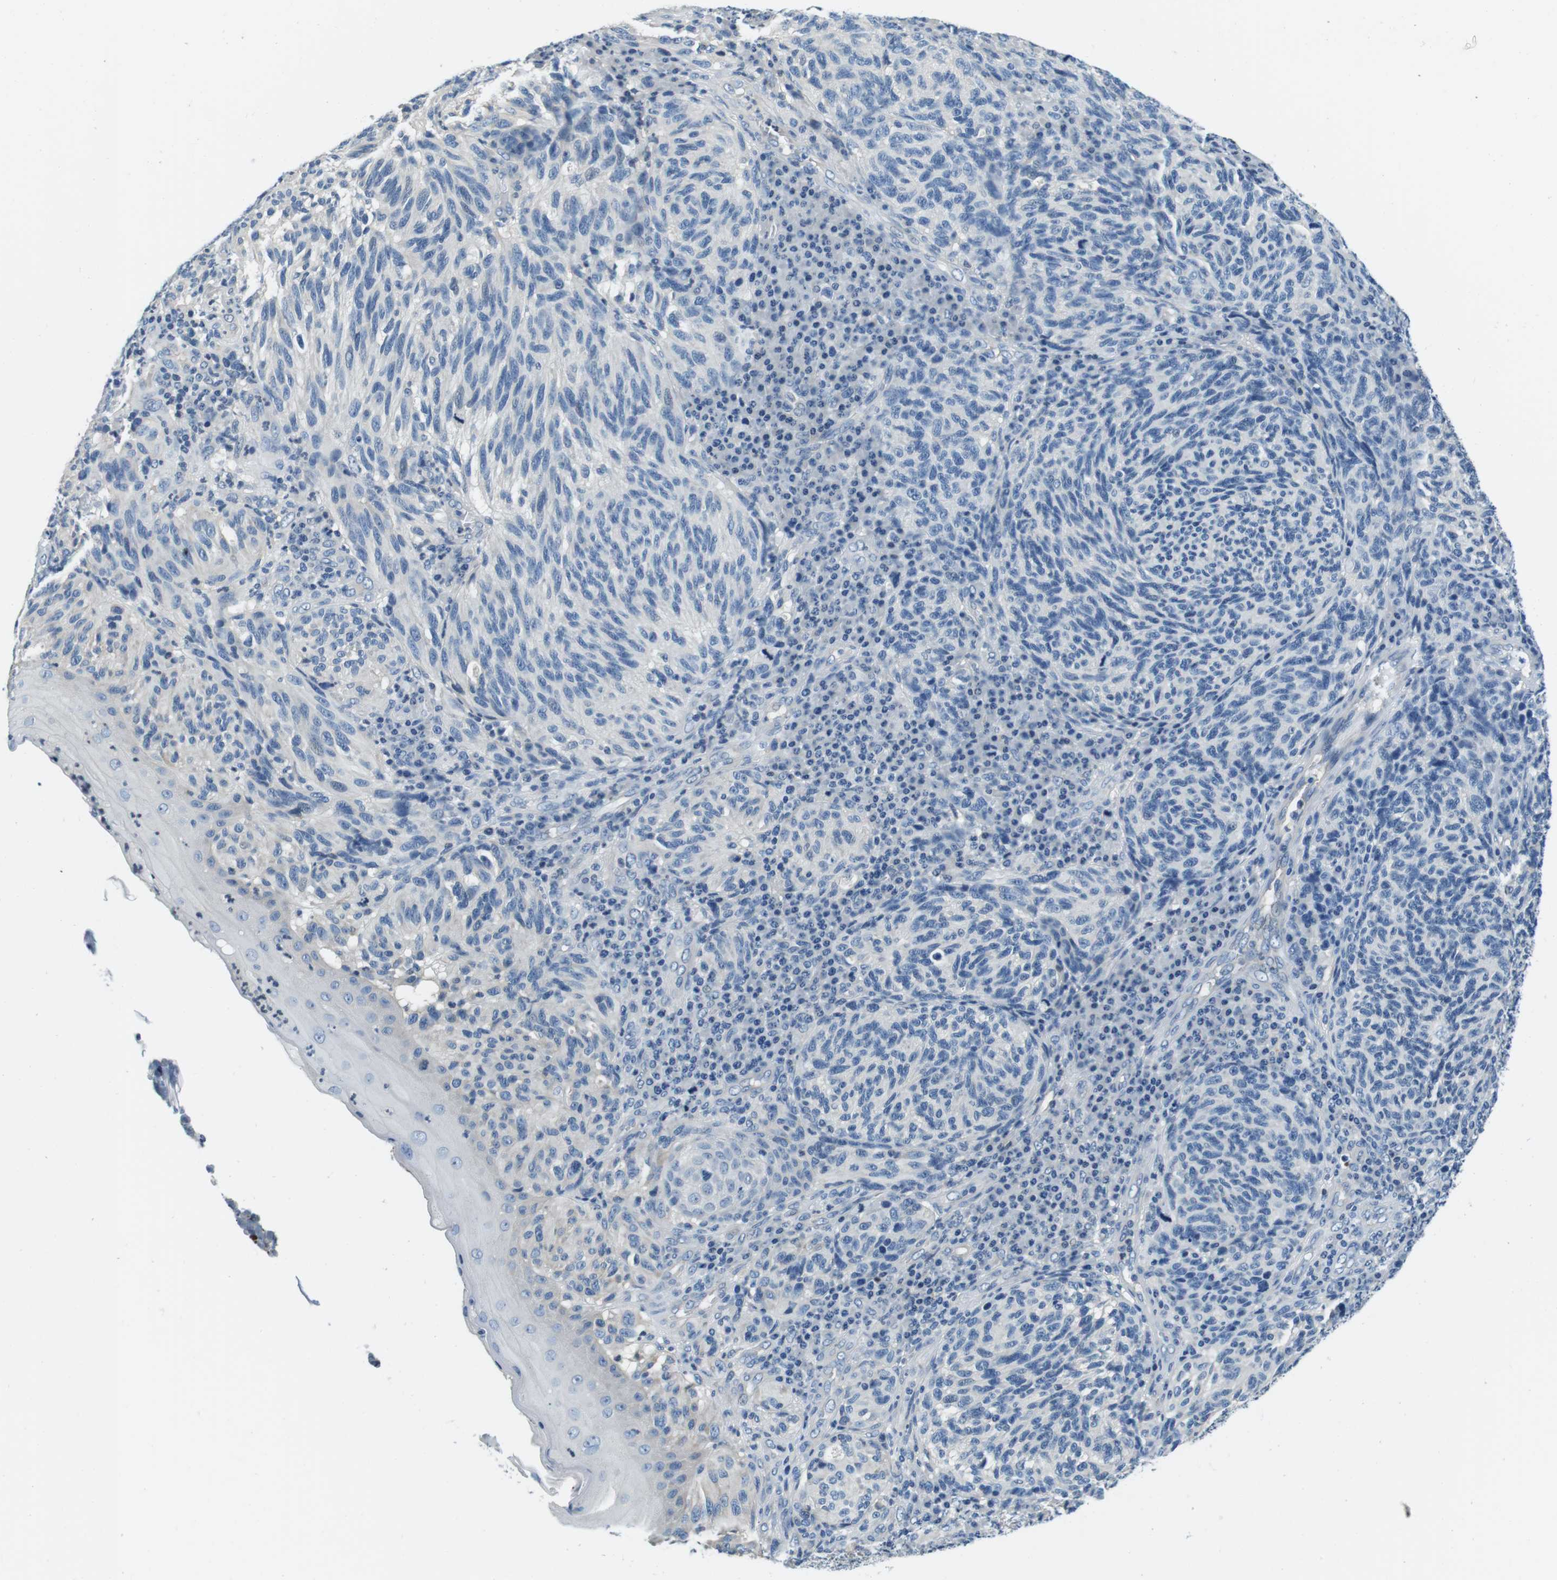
{"staining": {"intensity": "negative", "quantity": "none", "location": "none"}, "tissue": "melanoma", "cell_type": "Tumor cells", "image_type": "cancer", "snomed": [{"axis": "morphology", "description": "Malignant melanoma, NOS"}, {"axis": "topography", "description": "Skin"}], "caption": "Melanoma was stained to show a protein in brown. There is no significant expression in tumor cells. (Brightfield microscopy of DAB IHC at high magnification).", "gene": "KCNJ5", "patient": {"sex": "female", "age": 73}}